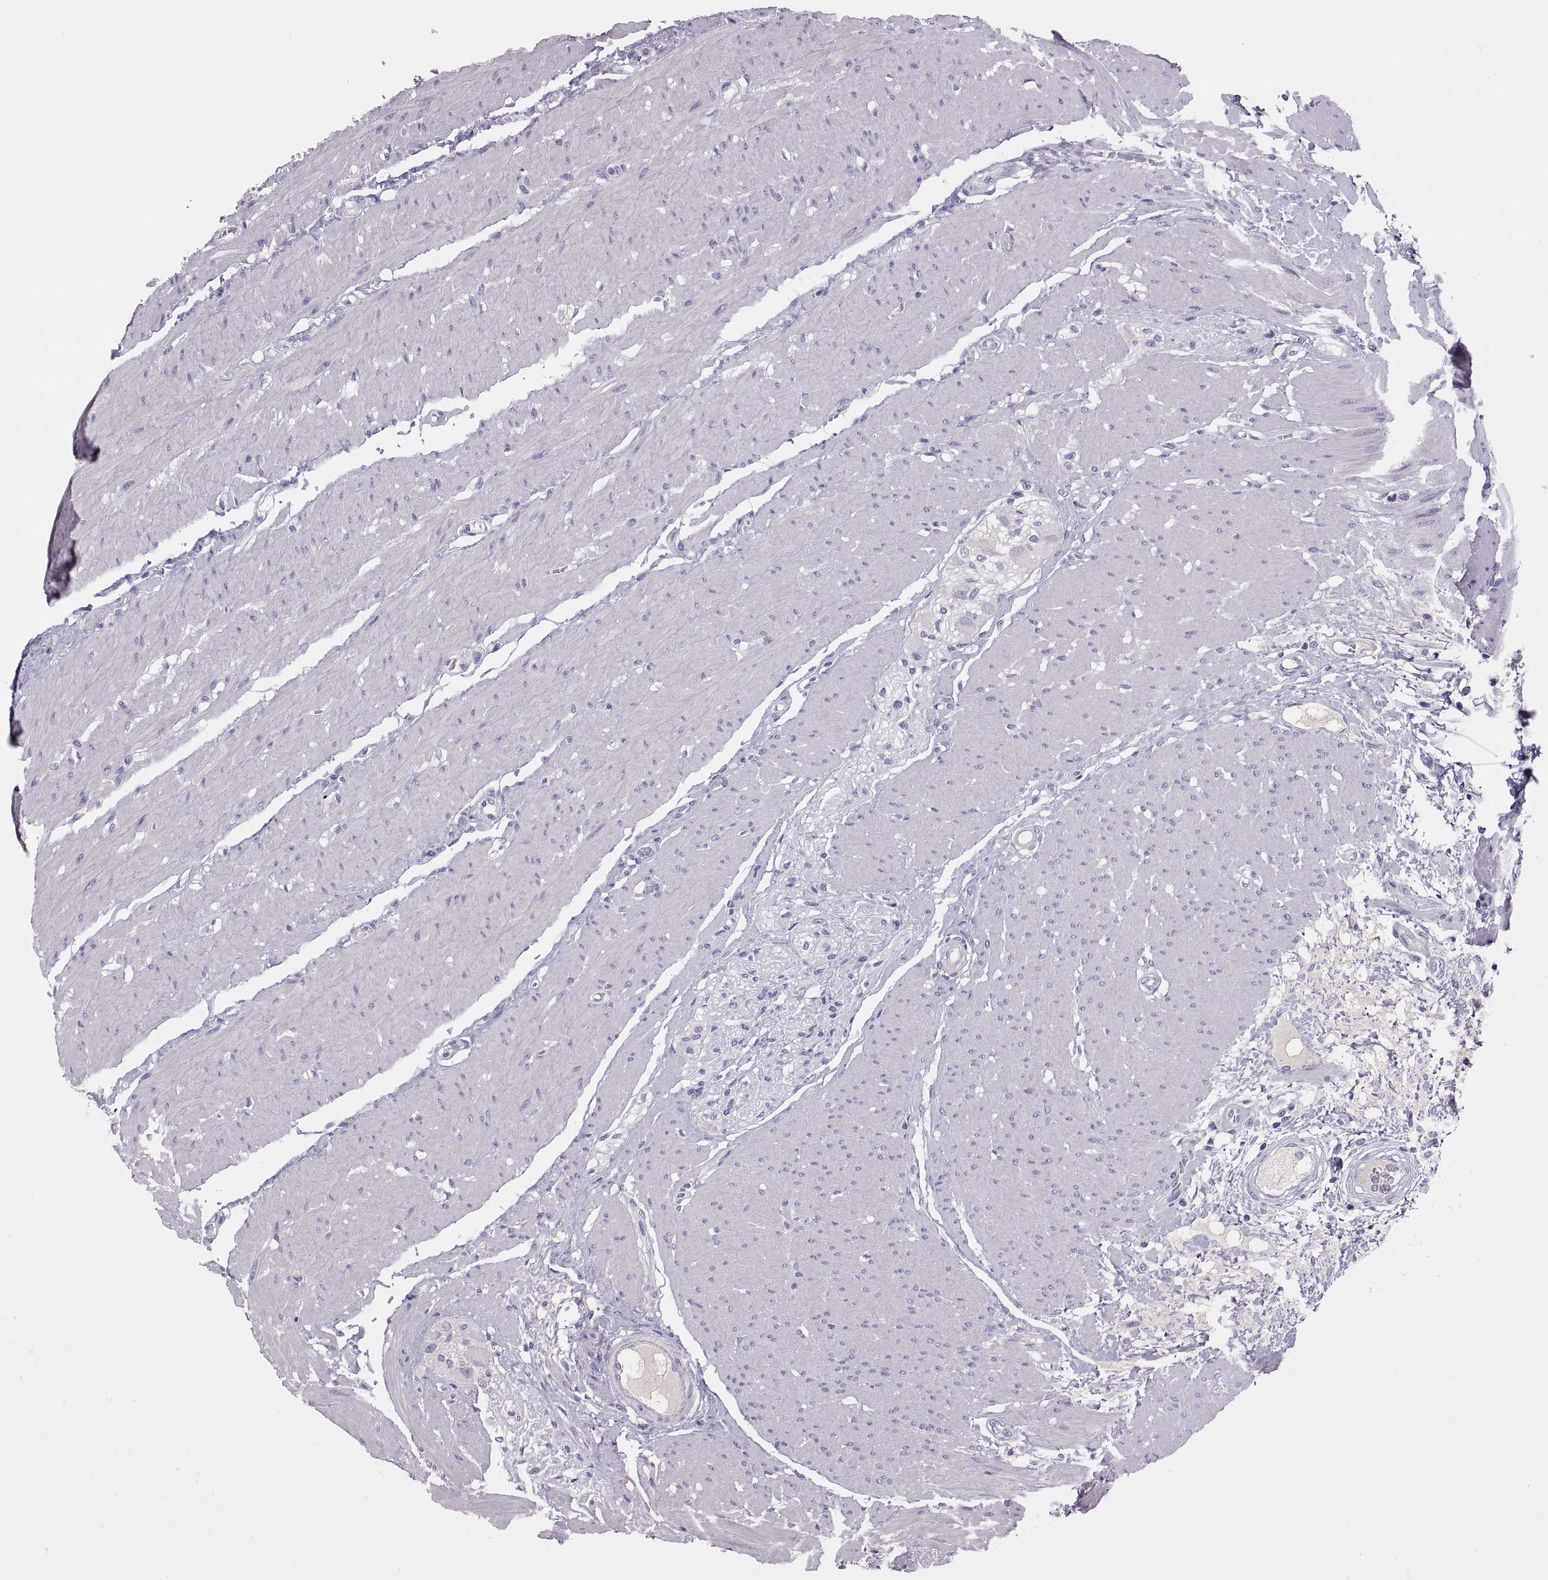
{"staining": {"intensity": "negative", "quantity": "none", "location": "none"}, "tissue": "colon", "cell_type": "Endothelial cells", "image_type": "normal", "snomed": [{"axis": "morphology", "description": "Normal tissue, NOS"}, {"axis": "topography", "description": "Colon"}], "caption": "Immunohistochemical staining of normal colon displays no significant positivity in endothelial cells. (DAB immunohistochemistry (IHC), high magnification).", "gene": "TBX19", "patient": {"sex": "female", "age": 65}}